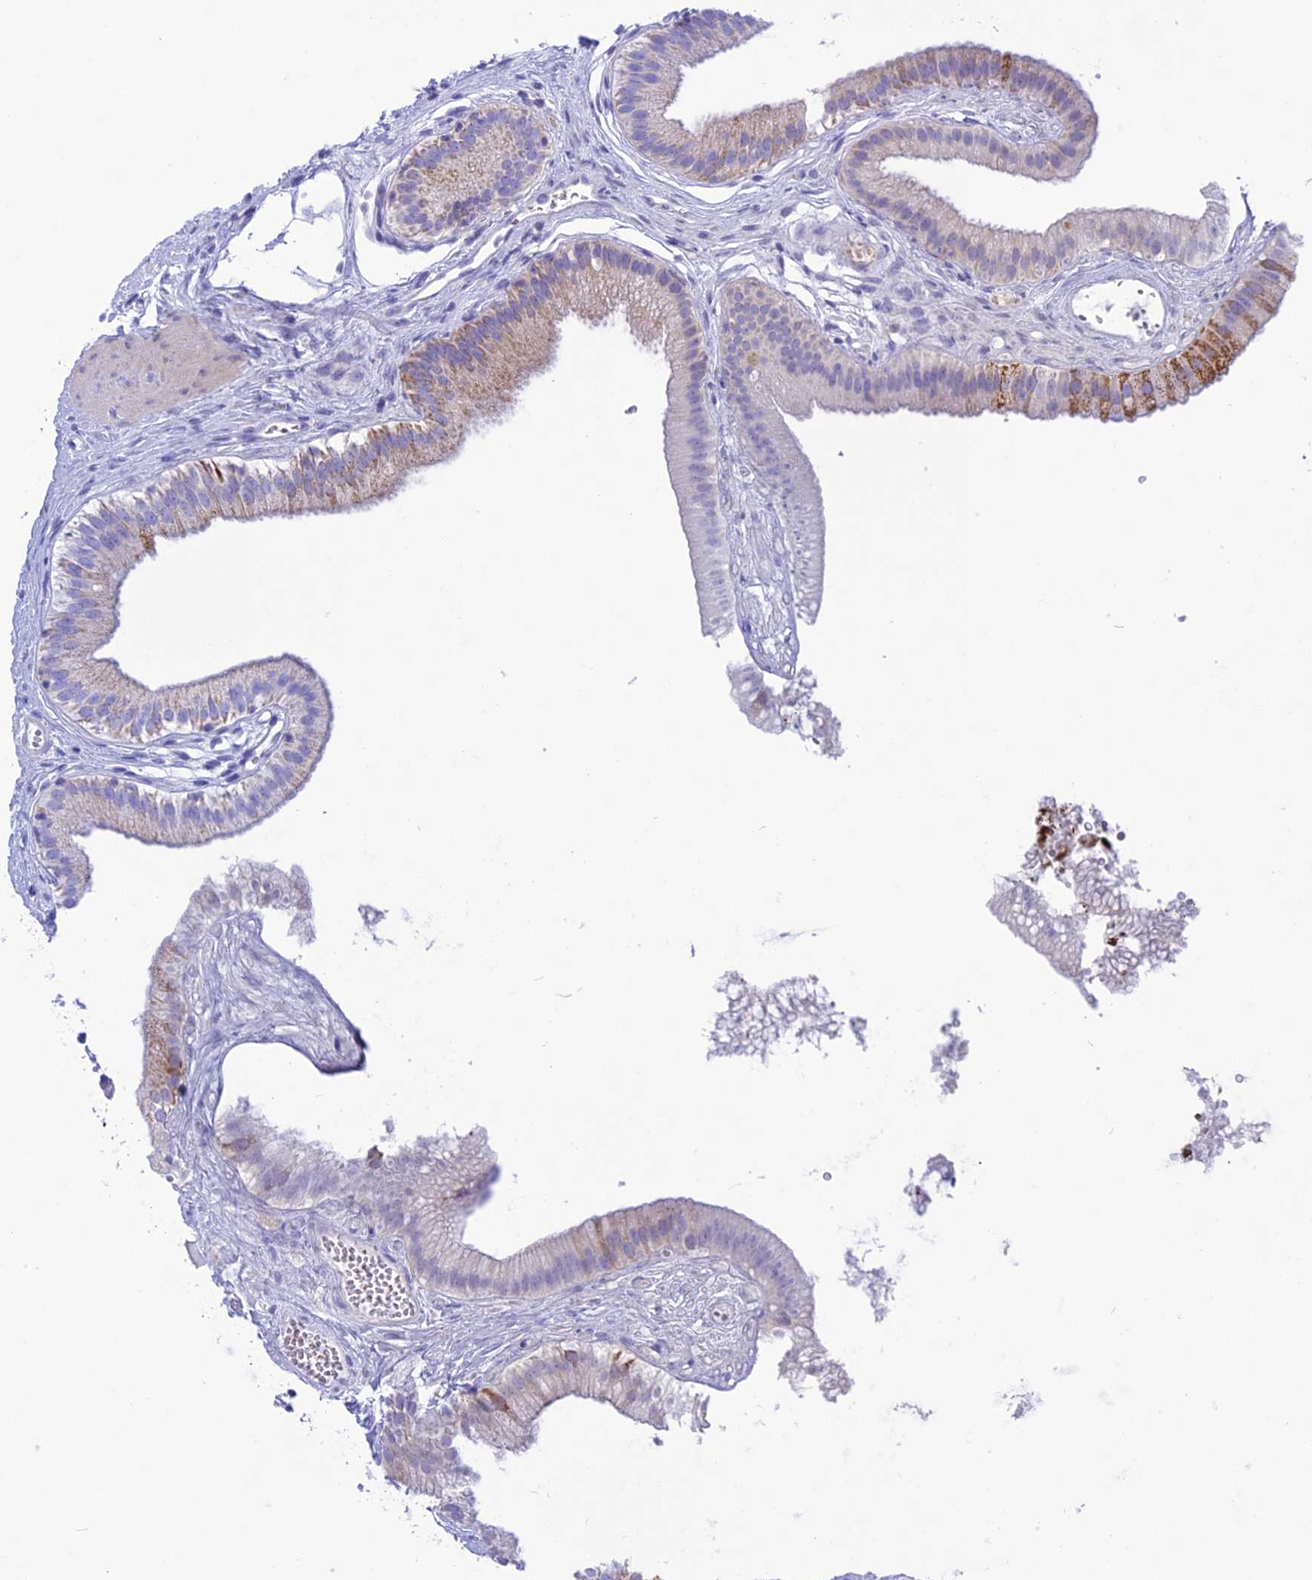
{"staining": {"intensity": "moderate", "quantity": "<25%", "location": "cytoplasmic/membranous"}, "tissue": "gallbladder", "cell_type": "Glandular cells", "image_type": "normal", "snomed": [{"axis": "morphology", "description": "Normal tissue, NOS"}, {"axis": "topography", "description": "Gallbladder"}], "caption": "Glandular cells exhibit low levels of moderate cytoplasmic/membranous expression in approximately <25% of cells in normal gallbladder. The staining is performed using DAB (3,3'-diaminobenzidine) brown chromogen to label protein expression. The nuclei are counter-stained blue using hematoxylin.", "gene": "GLYATL1B", "patient": {"sex": "female", "age": 54}}